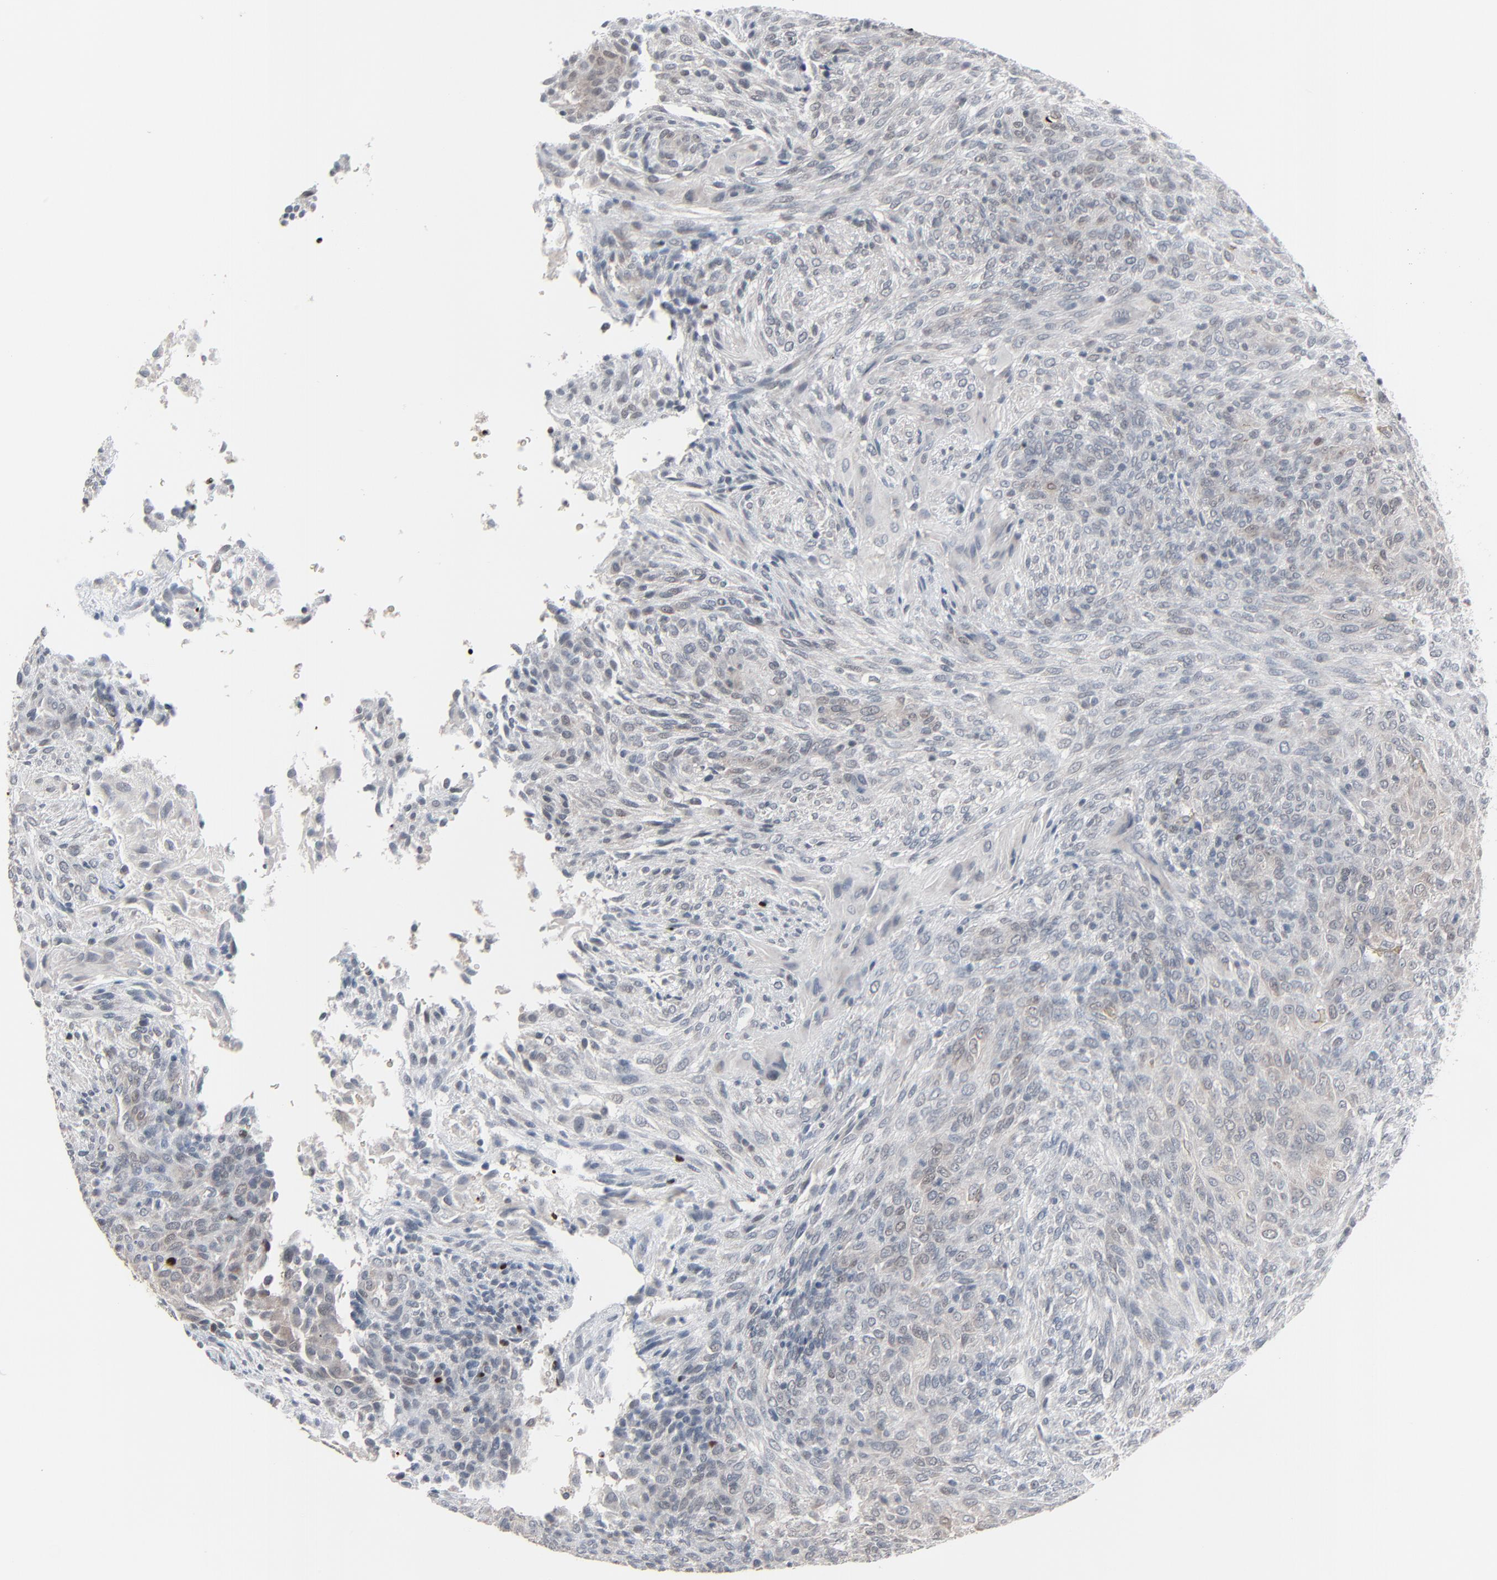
{"staining": {"intensity": "negative", "quantity": "none", "location": "none"}, "tissue": "glioma", "cell_type": "Tumor cells", "image_type": "cancer", "snomed": [{"axis": "morphology", "description": "Glioma, malignant, High grade"}, {"axis": "topography", "description": "Cerebral cortex"}], "caption": "Tumor cells show no significant positivity in high-grade glioma (malignant). The staining was performed using DAB to visualize the protein expression in brown, while the nuclei were stained in blue with hematoxylin (Magnification: 20x).", "gene": "SAGE1", "patient": {"sex": "female", "age": 55}}